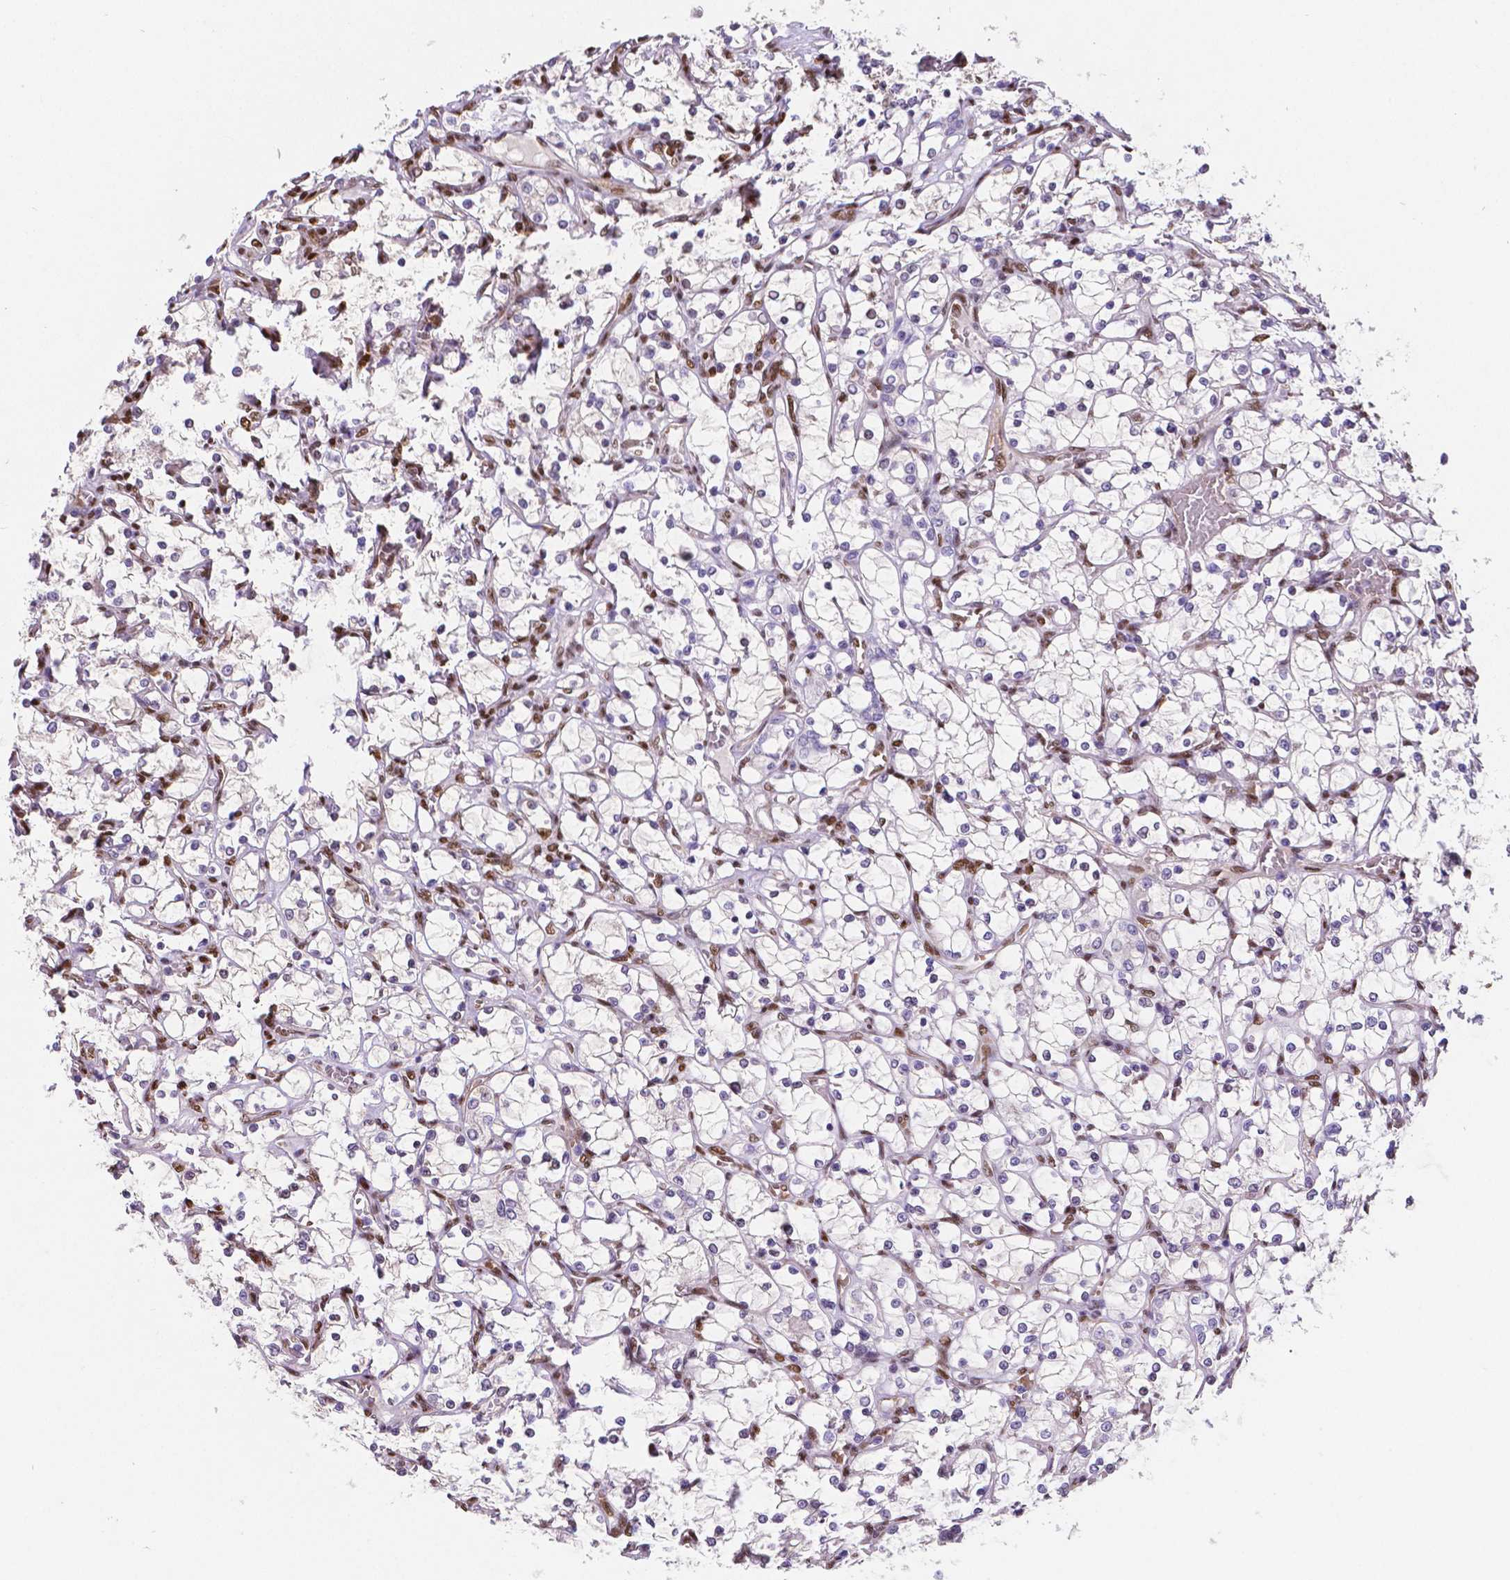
{"staining": {"intensity": "negative", "quantity": "none", "location": "none"}, "tissue": "renal cancer", "cell_type": "Tumor cells", "image_type": "cancer", "snomed": [{"axis": "morphology", "description": "Adenocarcinoma, NOS"}, {"axis": "topography", "description": "Kidney"}], "caption": "Immunohistochemistry (IHC) micrograph of neoplastic tissue: renal cancer stained with DAB displays no significant protein expression in tumor cells. The staining was performed using DAB (3,3'-diaminobenzidine) to visualize the protein expression in brown, while the nuclei were stained in blue with hematoxylin (Magnification: 20x).", "gene": "MEF2C", "patient": {"sex": "female", "age": 69}}